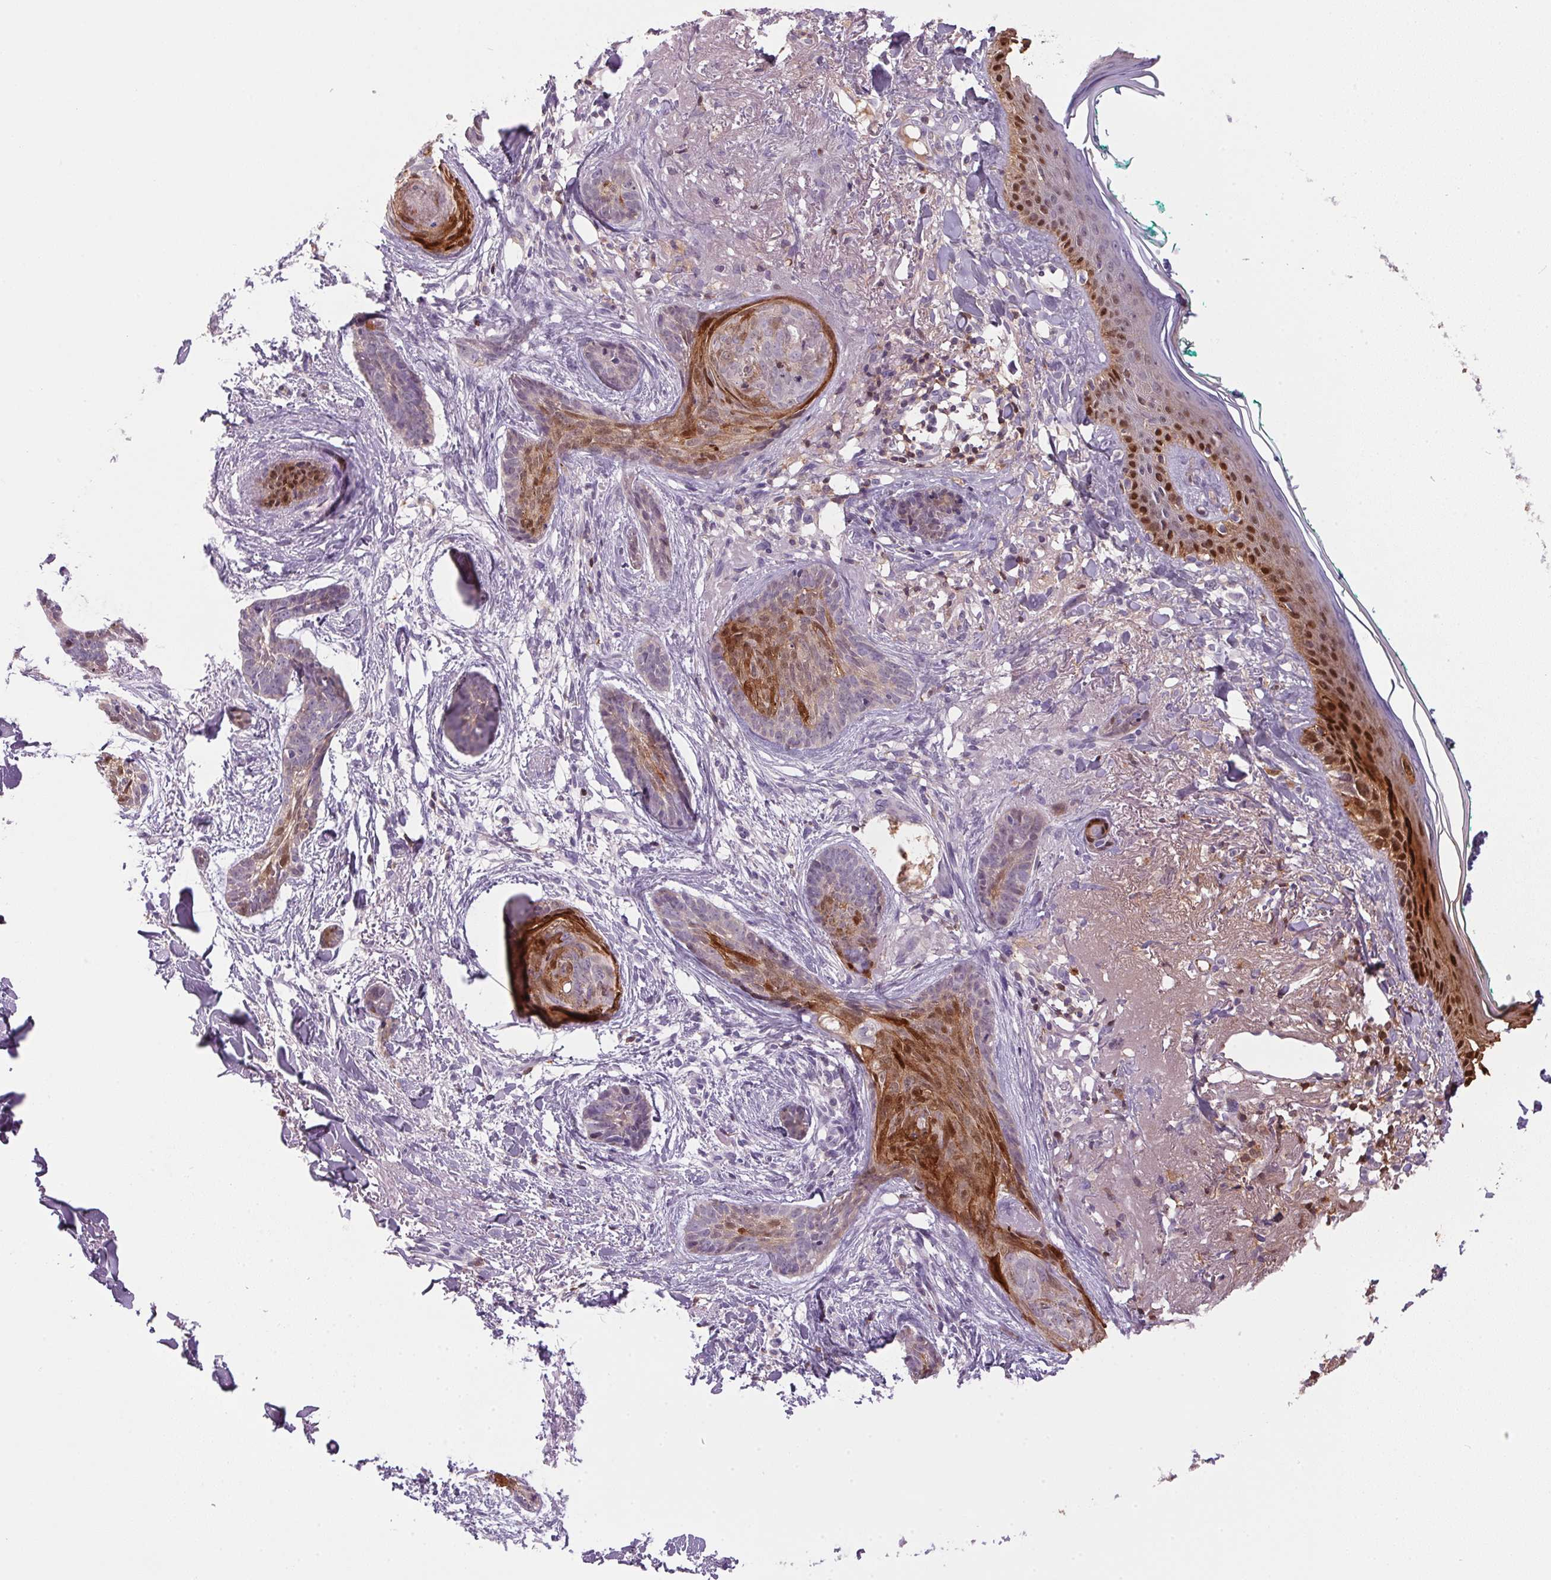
{"staining": {"intensity": "moderate", "quantity": "25%-75%", "location": "cytoplasmic/membranous"}, "tissue": "skin cancer", "cell_type": "Tumor cells", "image_type": "cancer", "snomed": [{"axis": "morphology", "description": "Basal cell carcinoma"}, {"axis": "topography", "description": "Skin"}], "caption": "This image reveals immunohistochemistry (IHC) staining of human skin cancer, with medium moderate cytoplasmic/membranous expression in about 25%-75% of tumor cells.", "gene": "S100A2", "patient": {"sex": "female", "age": 78}}